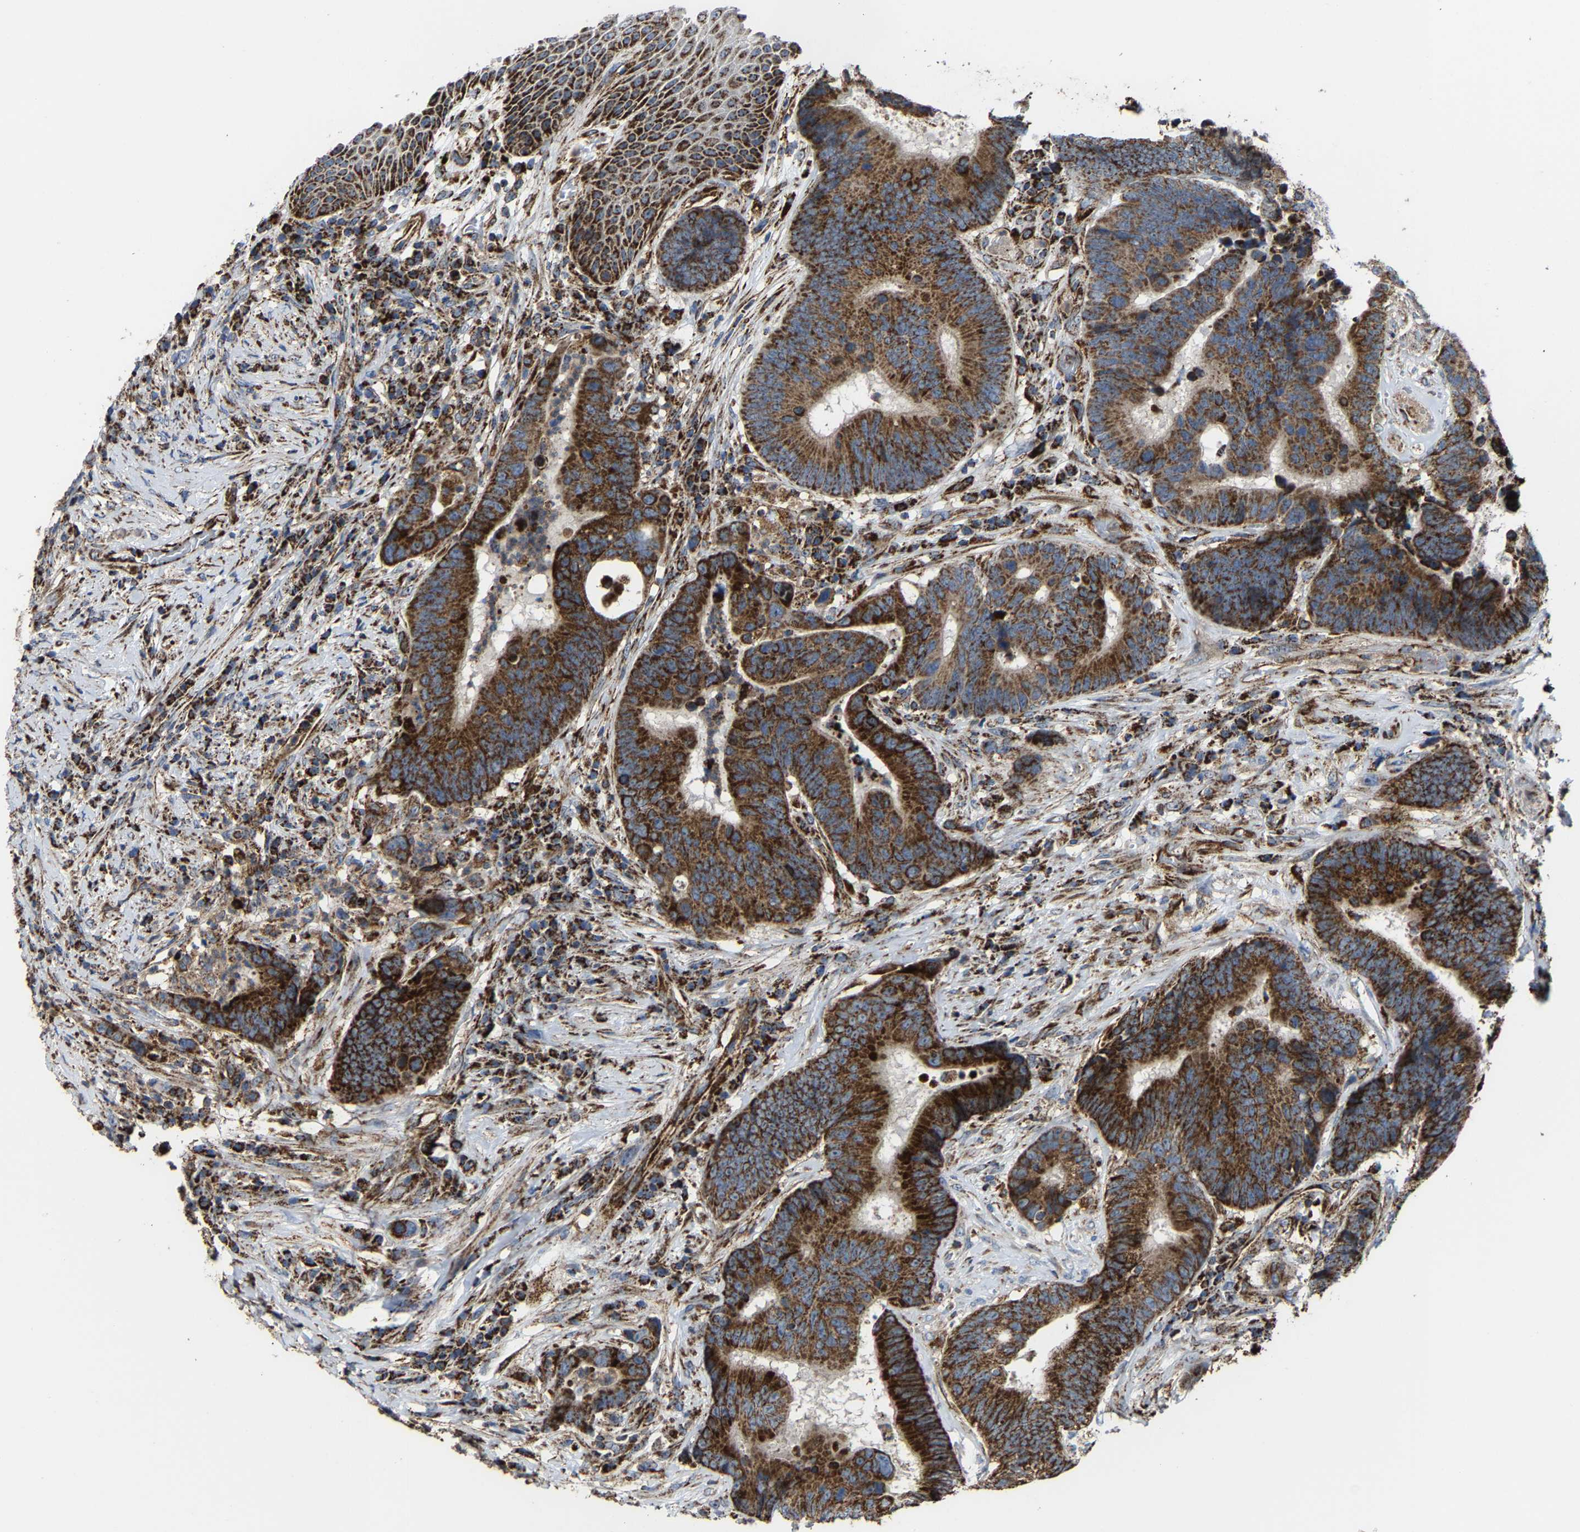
{"staining": {"intensity": "strong", "quantity": ">75%", "location": "cytoplasmic/membranous"}, "tissue": "colorectal cancer", "cell_type": "Tumor cells", "image_type": "cancer", "snomed": [{"axis": "morphology", "description": "Adenocarcinoma, NOS"}, {"axis": "topography", "description": "Rectum"}, {"axis": "topography", "description": "Anal"}], "caption": "A high amount of strong cytoplasmic/membranous staining is present in about >75% of tumor cells in colorectal cancer (adenocarcinoma) tissue.", "gene": "NDUFV3", "patient": {"sex": "female", "age": 89}}